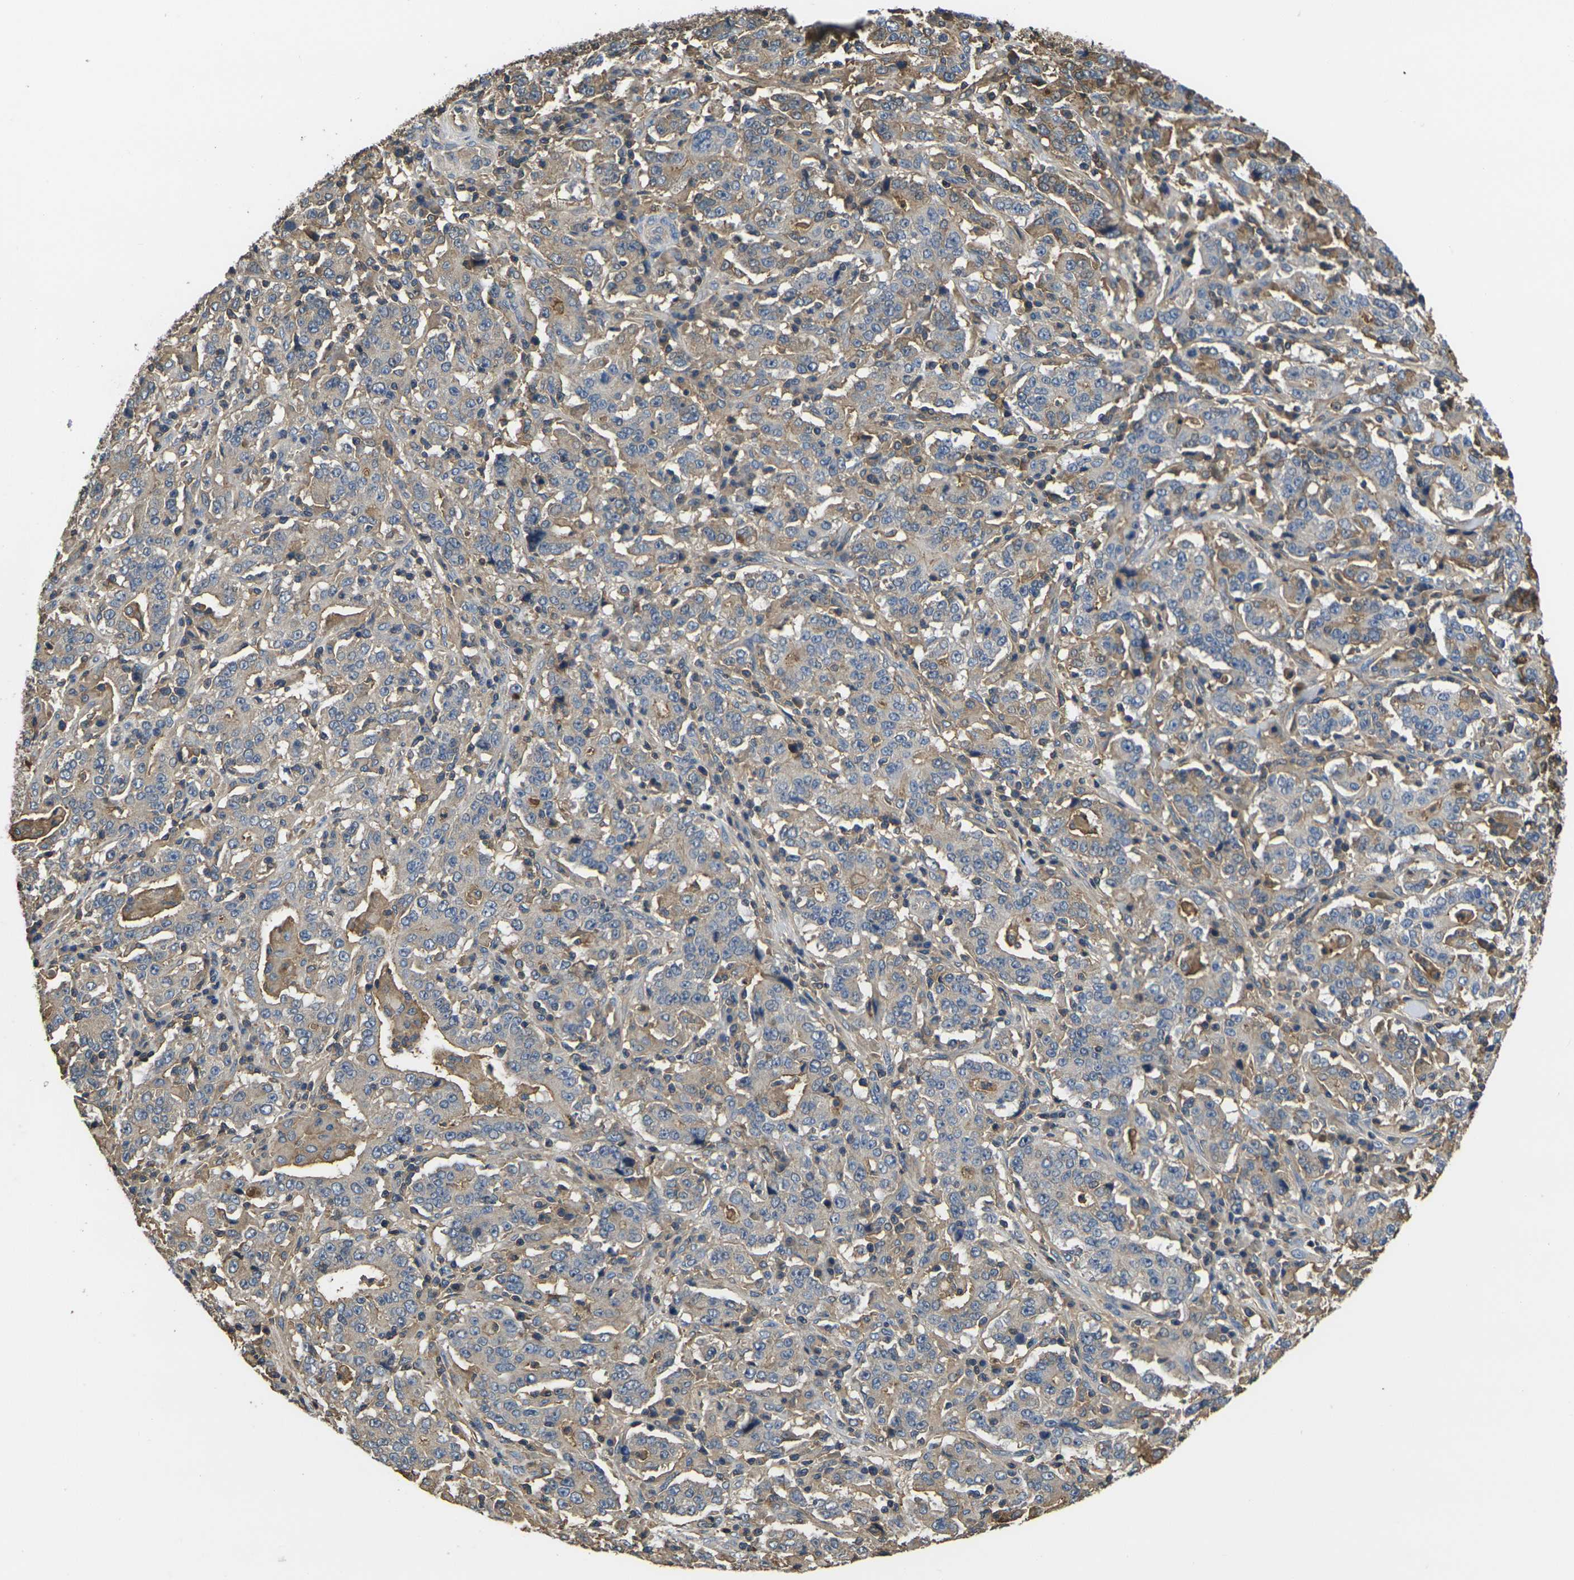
{"staining": {"intensity": "weak", "quantity": "<25%", "location": "cytoplasmic/membranous"}, "tissue": "stomach cancer", "cell_type": "Tumor cells", "image_type": "cancer", "snomed": [{"axis": "morphology", "description": "Normal tissue, NOS"}, {"axis": "morphology", "description": "Adenocarcinoma, NOS"}, {"axis": "topography", "description": "Stomach, upper"}, {"axis": "topography", "description": "Stomach"}], "caption": "An immunohistochemistry (IHC) photomicrograph of stomach cancer is shown. There is no staining in tumor cells of stomach cancer.", "gene": "HSPG2", "patient": {"sex": "male", "age": 59}}